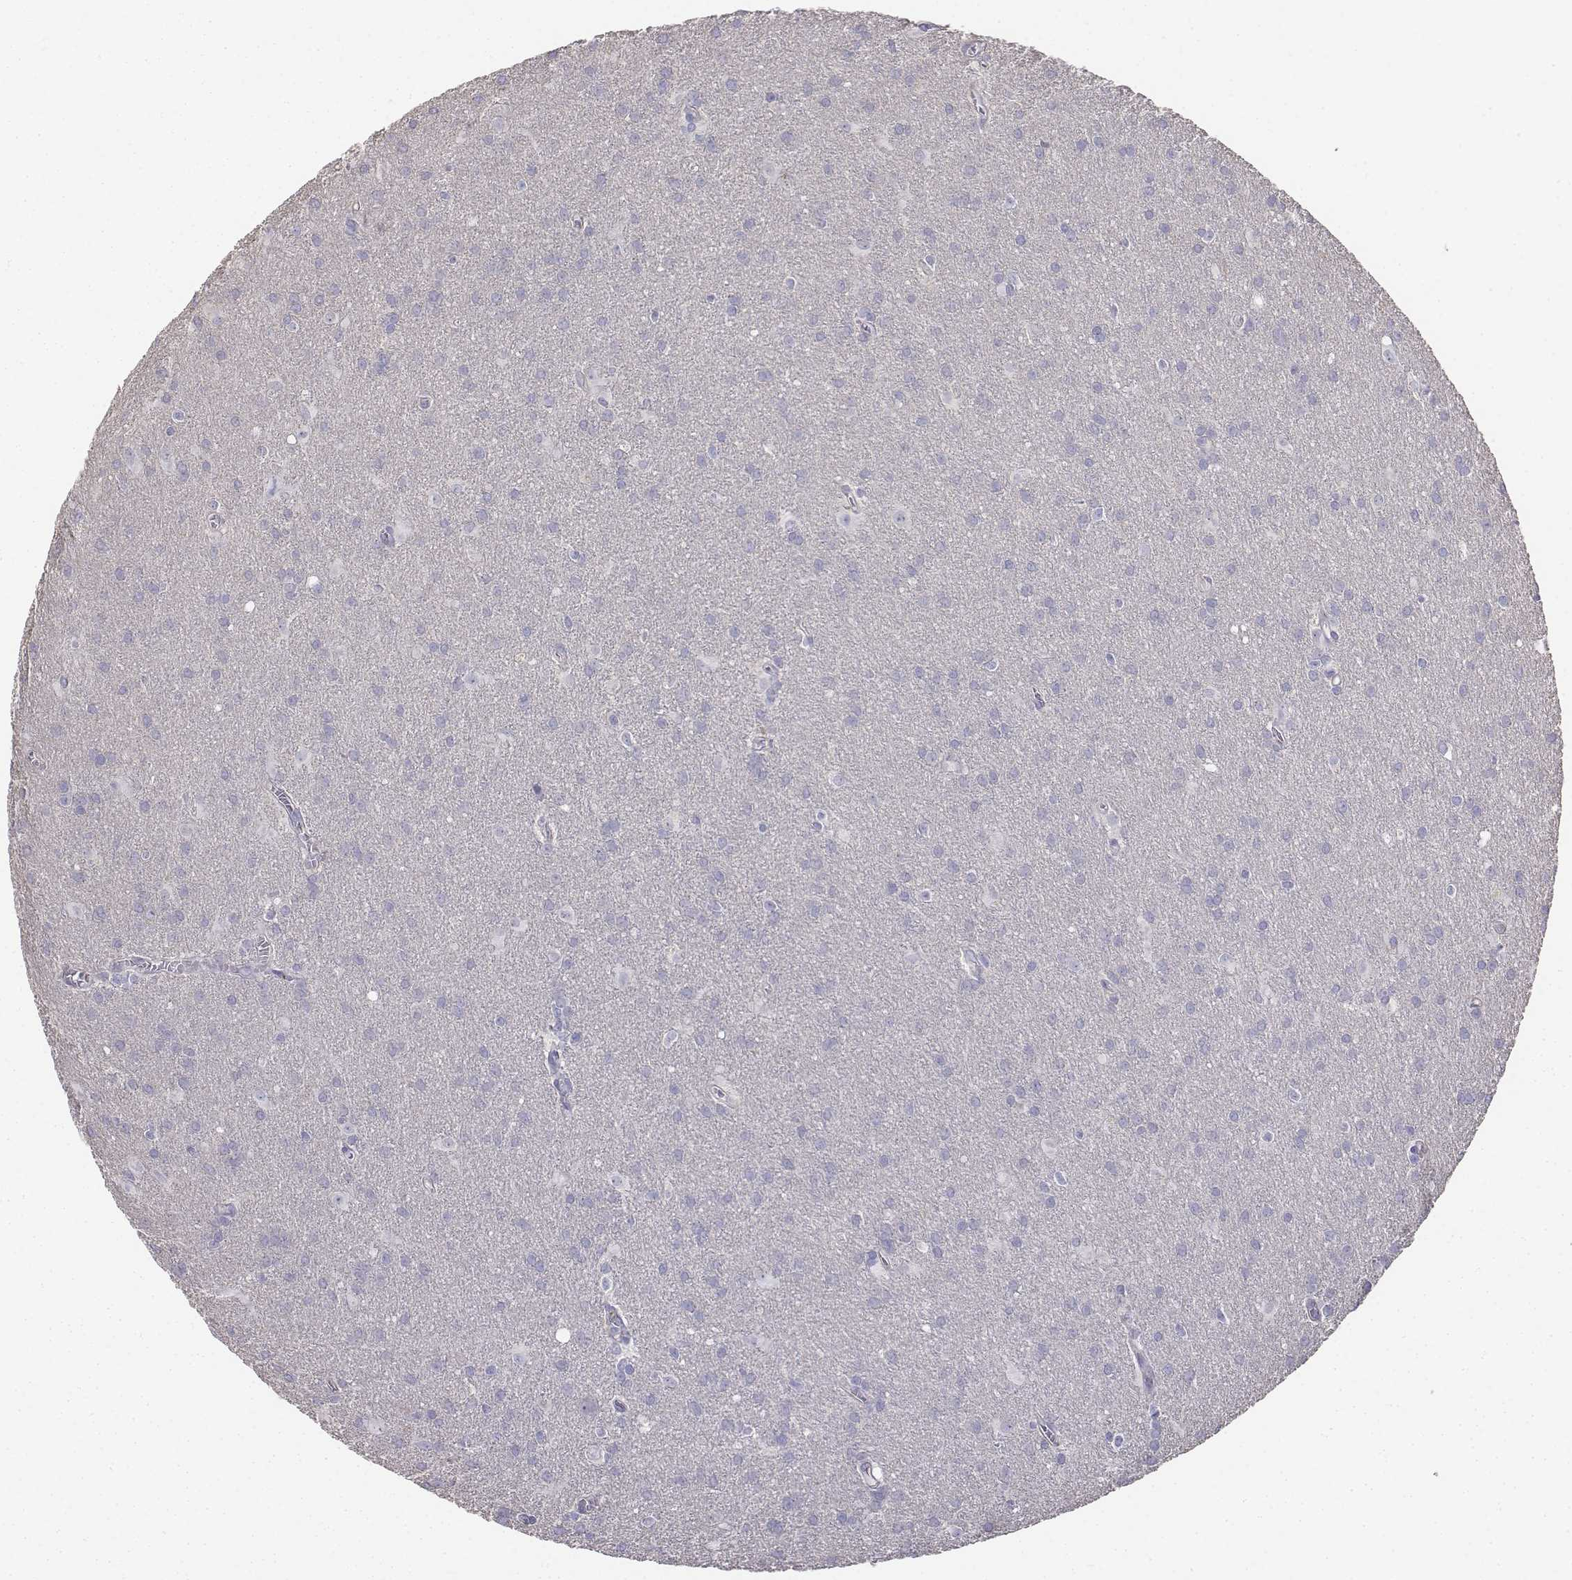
{"staining": {"intensity": "negative", "quantity": "none", "location": "none"}, "tissue": "glioma", "cell_type": "Tumor cells", "image_type": "cancer", "snomed": [{"axis": "morphology", "description": "Glioma, malignant, Low grade"}, {"axis": "topography", "description": "Brain"}], "caption": "This is an IHC photomicrograph of human glioma. There is no expression in tumor cells.", "gene": "LGSN", "patient": {"sex": "male", "age": 58}}